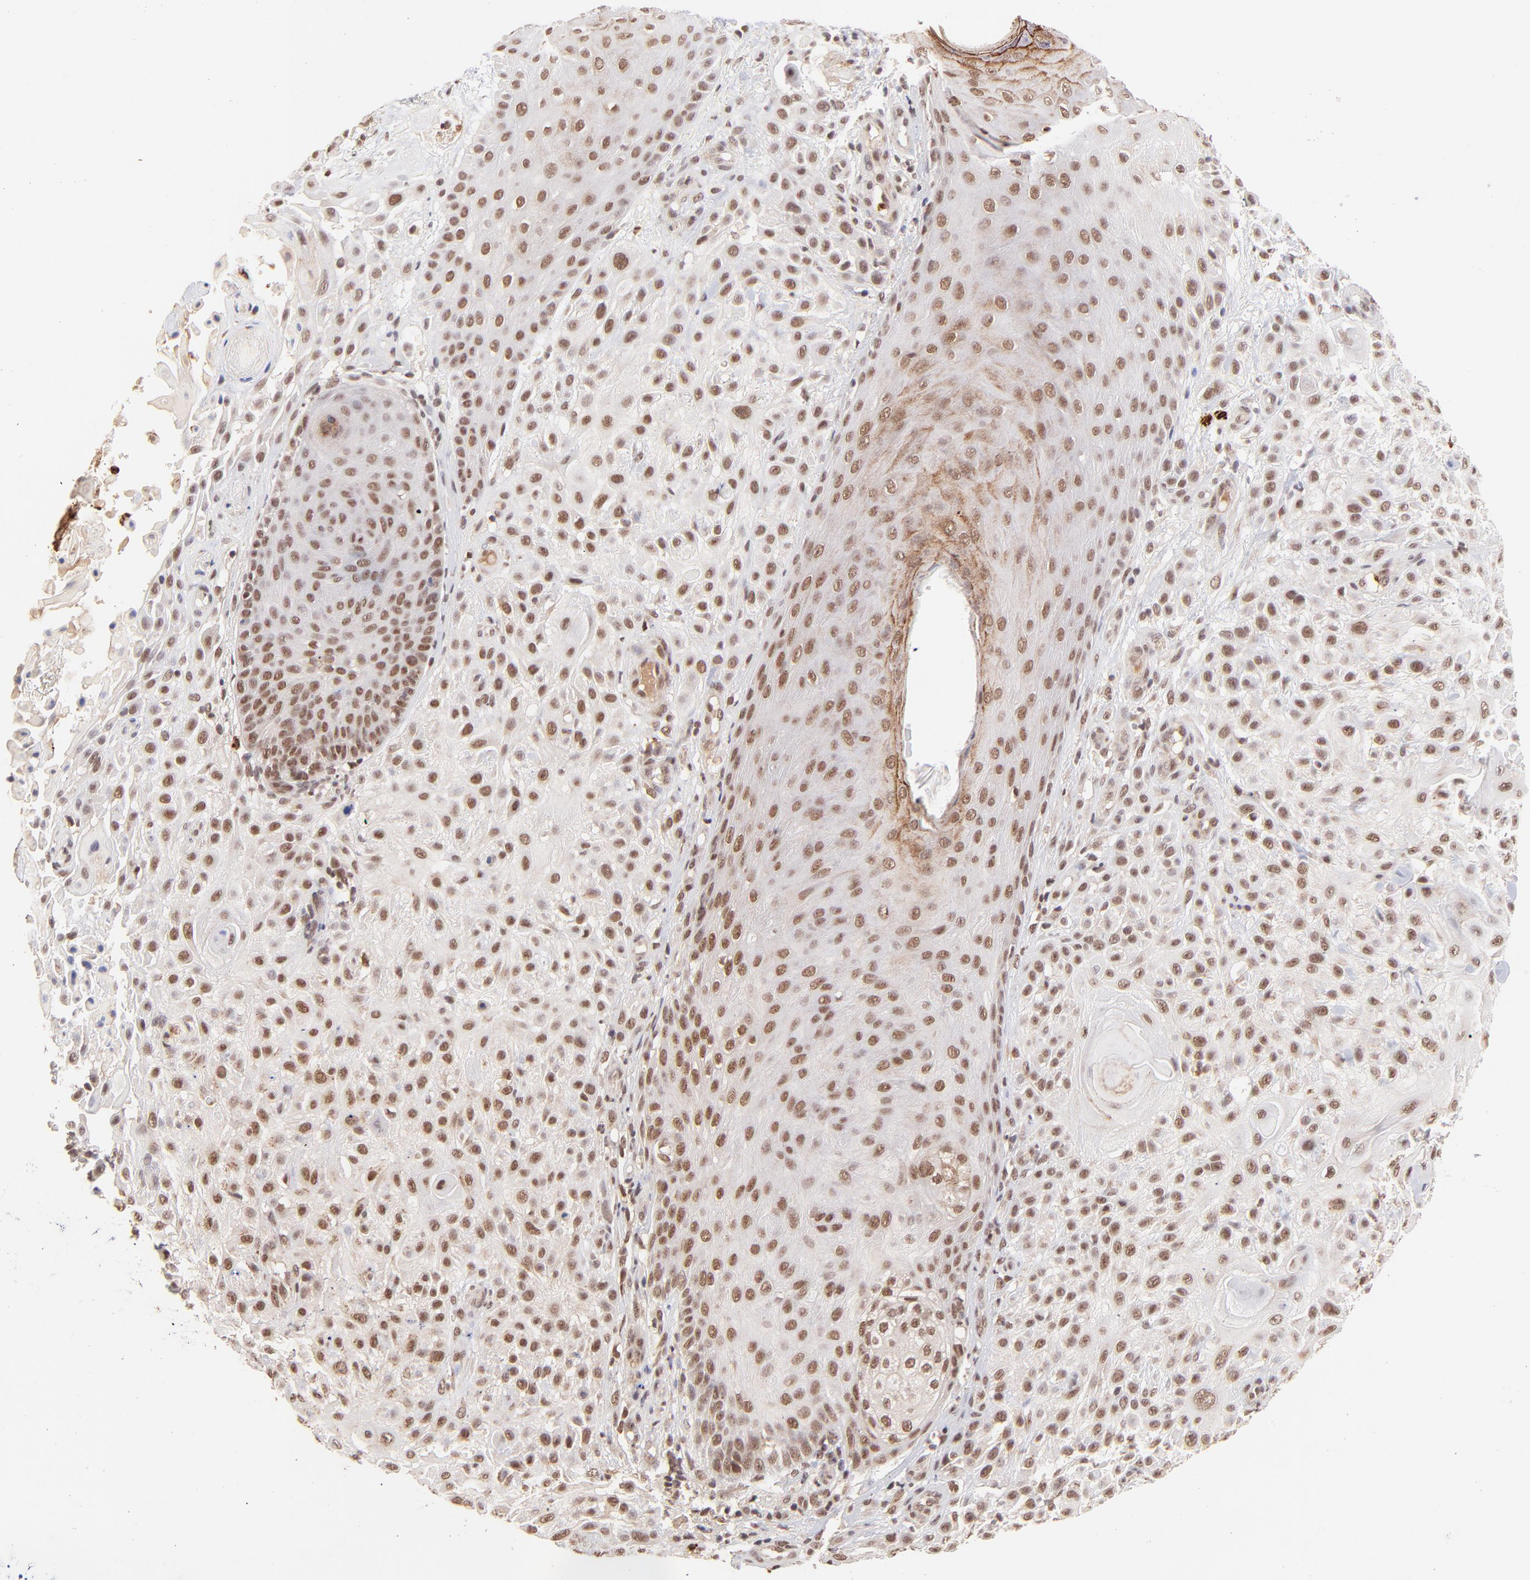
{"staining": {"intensity": "moderate", "quantity": ">75%", "location": "nuclear"}, "tissue": "skin cancer", "cell_type": "Tumor cells", "image_type": "cancer", "snomed": [{"axis": "morphology", "description": "Squamous cell carcinoma, NOS"}, {"axis": "topography", "description": "Skin"}], "caption": "Squamous cell carcinoma (skin) stained with a brown dye exhibits moderate nuclear positive expression in about >75% of tumor cells.", "gene": "MED12", "patient": {"sex": "female", "age": 42}}